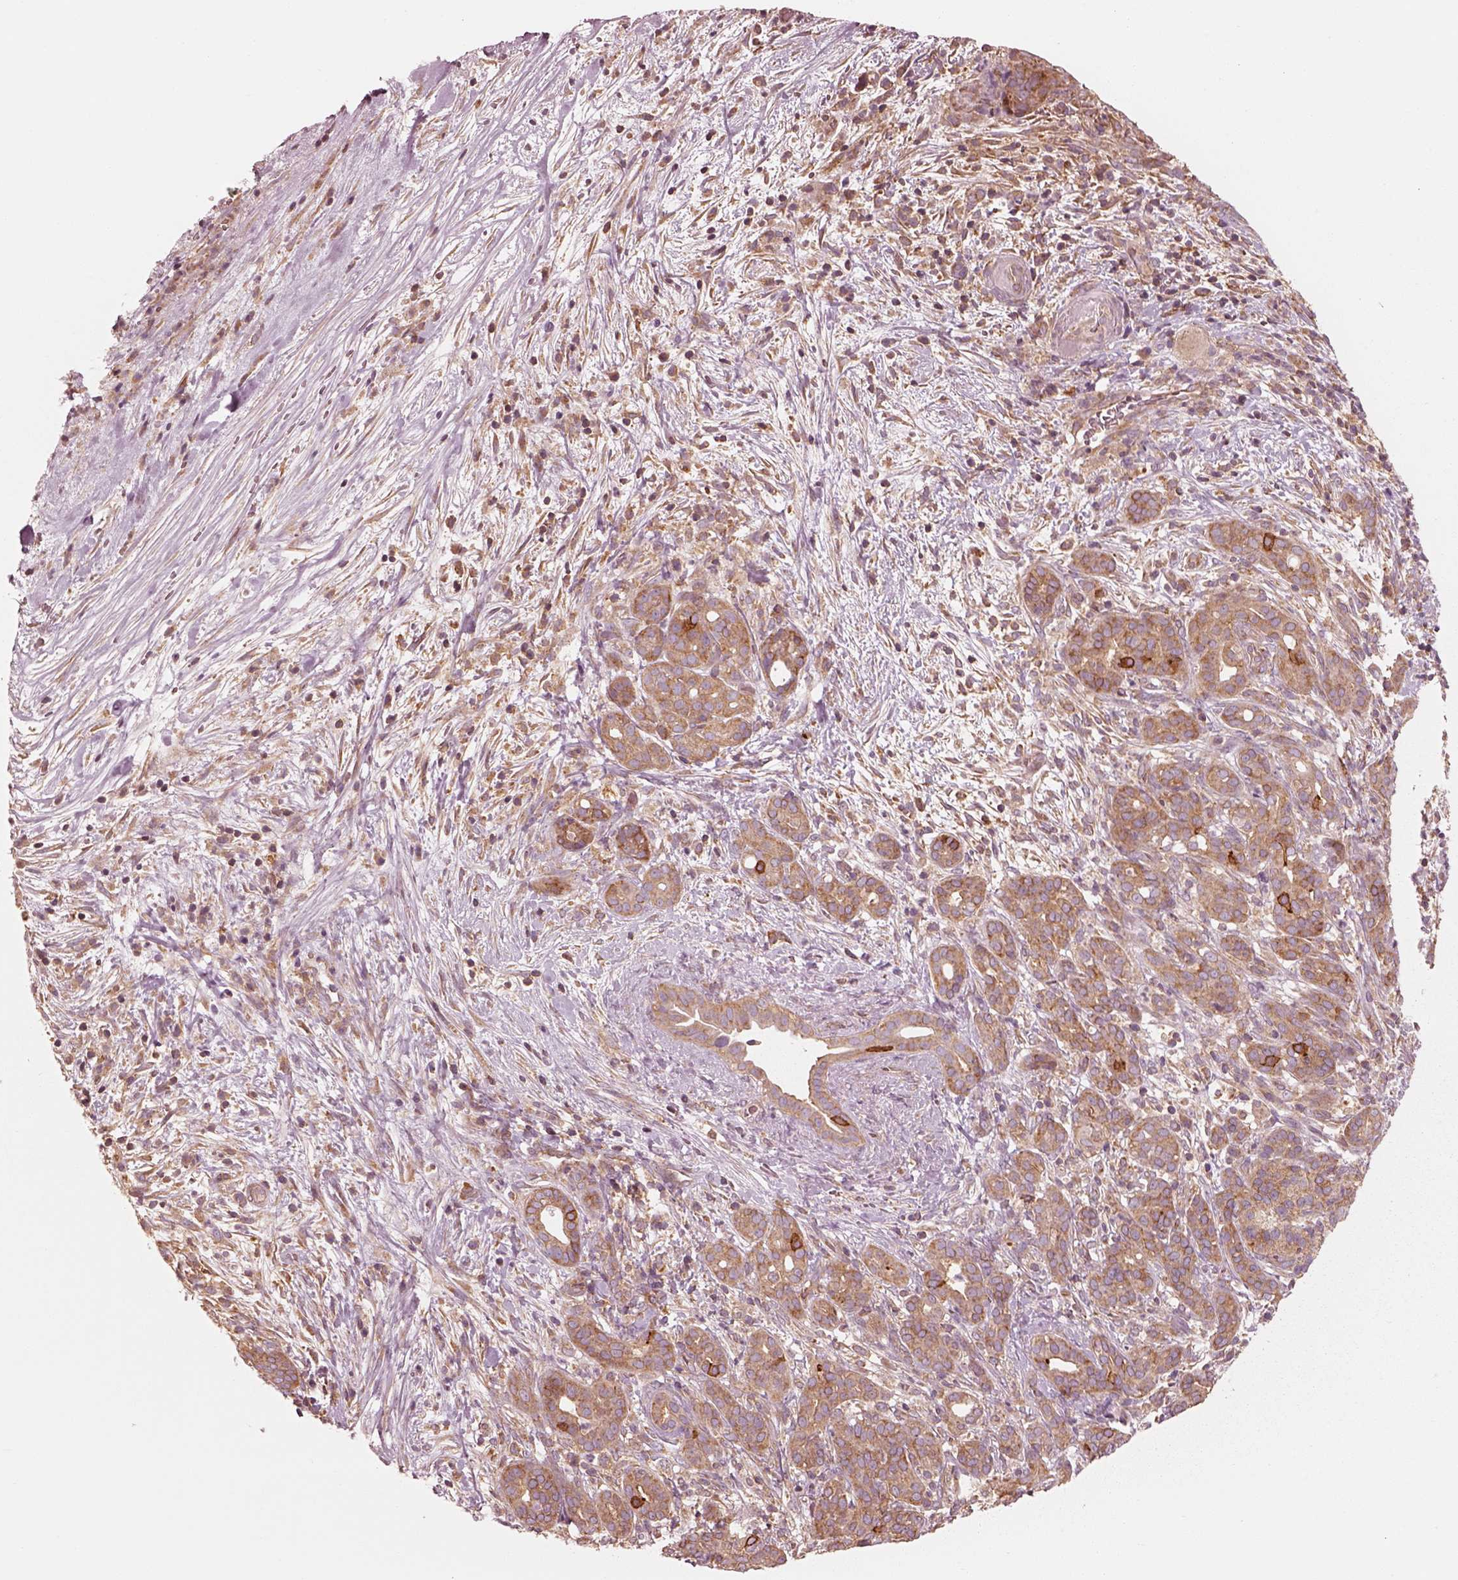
{"staining": {"intensity": "moderate", "quantity": ">75%", "location": "cytoplasmic/membranous"}, "tissue": "pancreatic cancer", "cell_type": "Tumor cells", "image_type": "cancer", "snomed": [{"axis": "morphology", "description": "Adenocarcinoma, NOS"}, {"axis": "topography", "description": "Pancreas"}], "caption": "Adenocarcinoma (pancreatic) stained for a protein (brown) displays moderate cytoplasmic/membranous positive positivity in about >75% of tumor cells.", "gene": "CNOT2", "patient": {"sex": "male", "age": 44}}